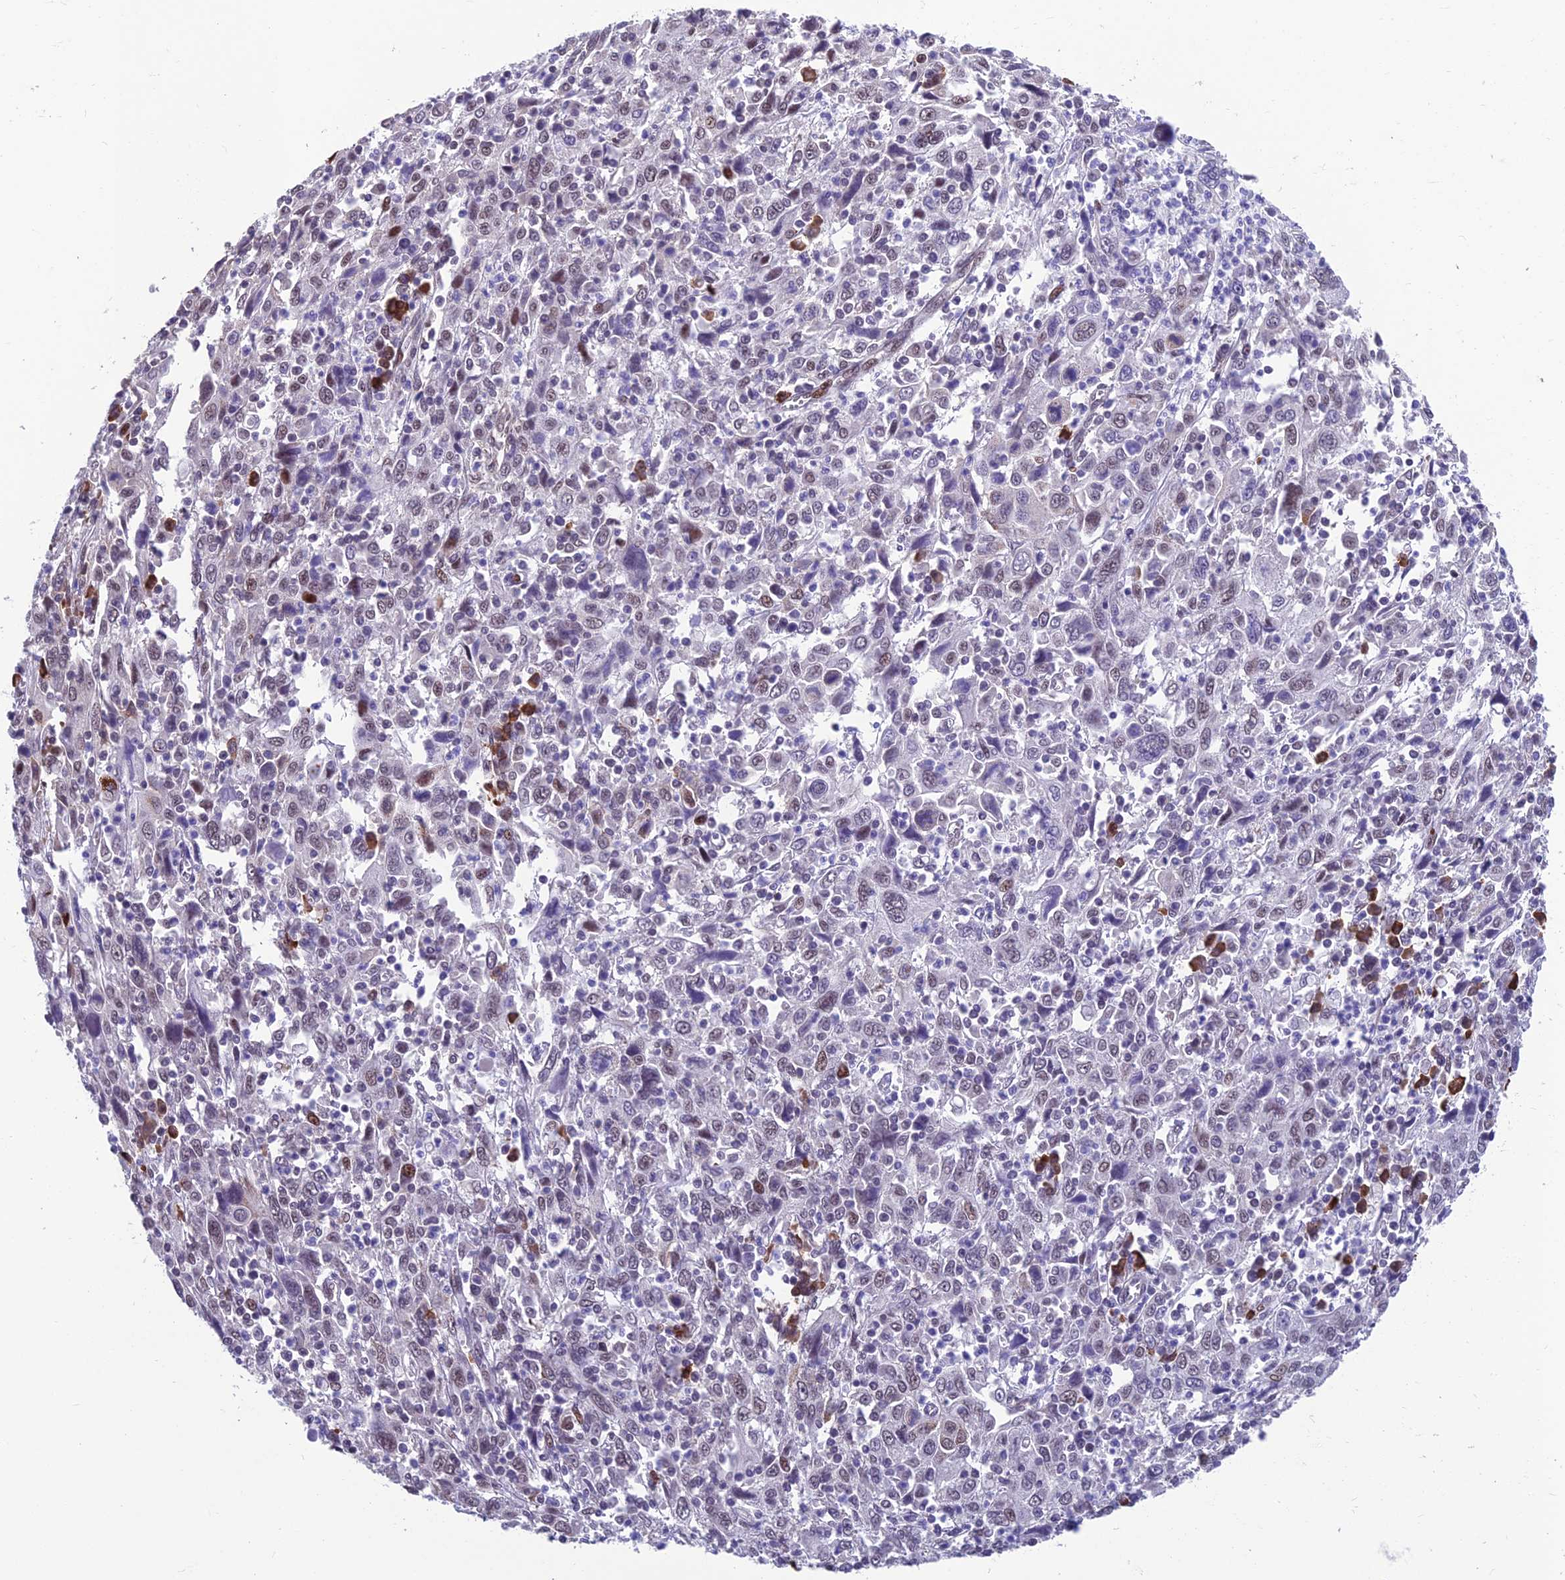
{"staining": {"intensity": "weak", "quantity": "<25%", "location": "nuclear"}, "tissue": "cervical cancer", "cell_type": "Tumor cells", "image_type": "cancer", "snomed": [{"axis": "morphology", "description": "Squamous cell carcinoma, NOS"}, {"axis": "topography", "description": "Cervix"}], "caption": "Histopathology image shows no protein staining in tumor cells of cervical squamous cell carcinoma tissue. (Stains: DAB (3,3'-diaminobenzidine) IHC with hematoxylin counter stain, Microscopy: brightfield microscopy at high magnification).", "gene": "KIAA1191", "patient": {"sex": "female", "age": 46}}